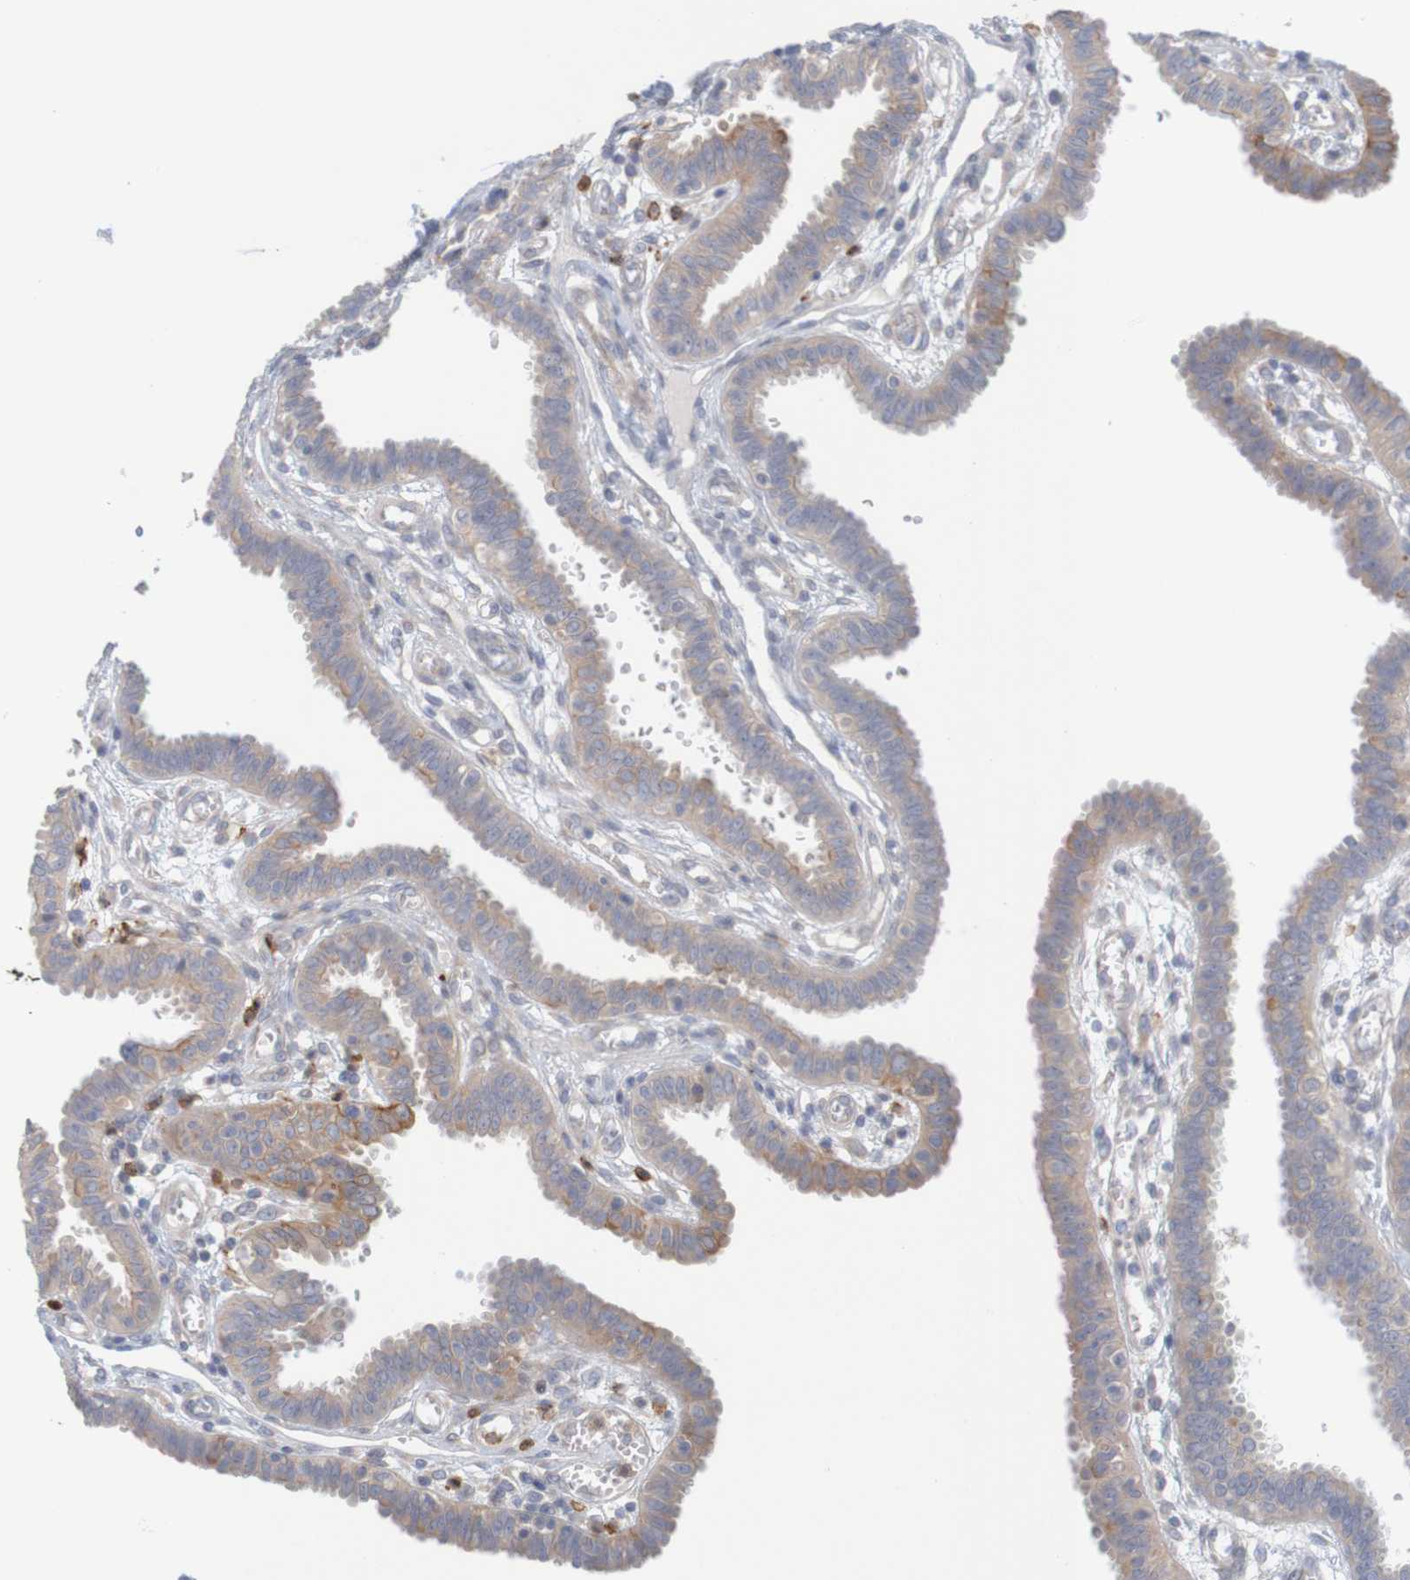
{"staining": {"intensity": "weak", "quantity": ">75%", "location": "cytoplasmic/membranous"}, "tissue": "fallopian tube", "cell_type": "Glandular cells", "image_type": "normal", "snomed": [{"axis": "morphology", "description": "Normal tissue, NOS"}, {"axis": "topography", "description": "Fallopian tube"}], "caption": "IHC image of benign fallopian tube: human fallopian tube stained using immunohistochemistry reveals low levels of weak protein expression localized specifically in the cytoplasmic/membranous of glandular cells, appearing as a cytoplasmic/membranous brown color.", "gene": "KRT23", "patient": {"sex": "female", "age": 32}}